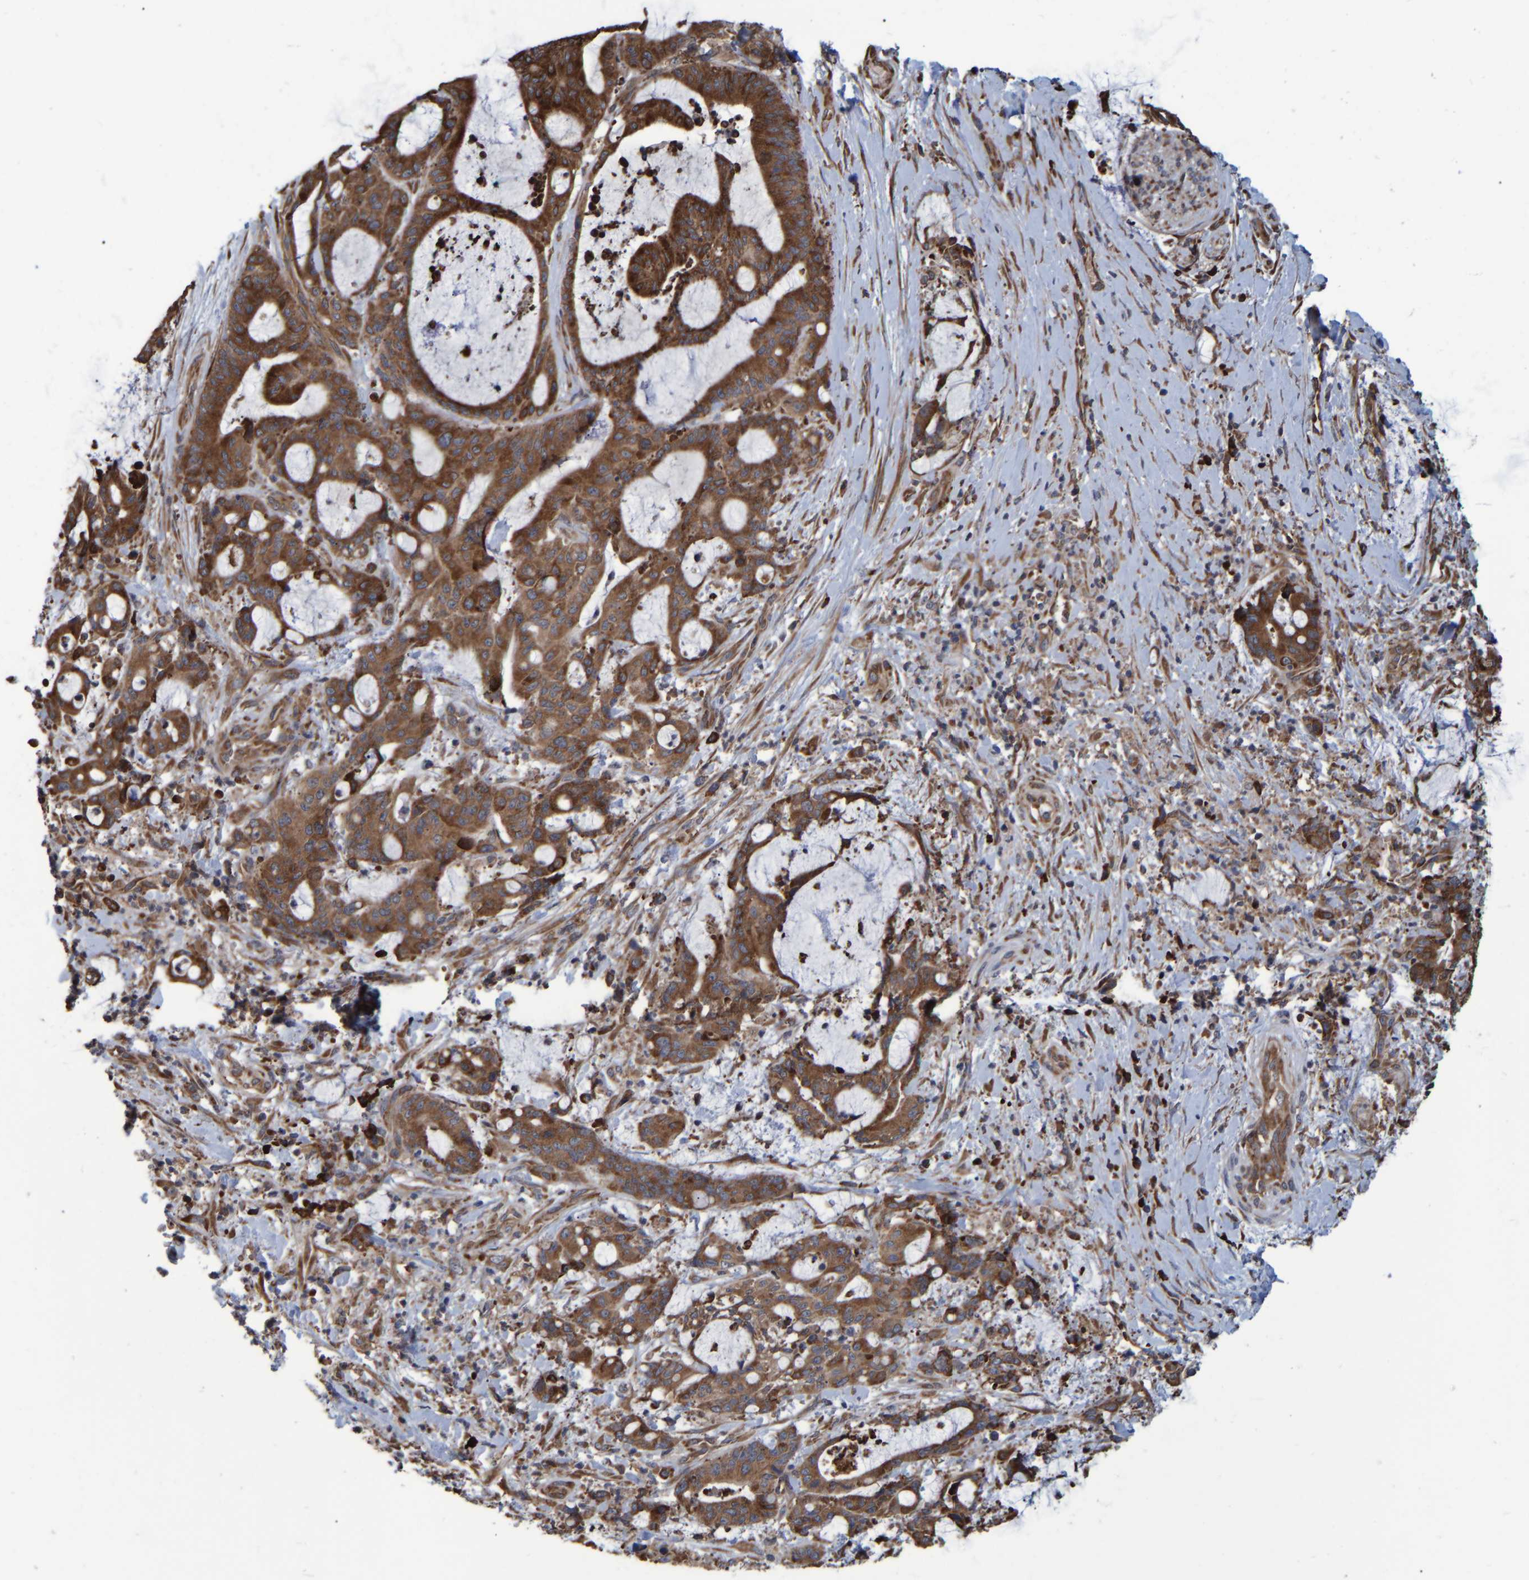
{"staining": {"intensity": "moderate", "quantity": ">75%", "location": "cytoplasmic/membranous"}, "tissue": "liver cancer", "cell_type": "Tumor cells", "image_type": "cancer", "snomed": [{"axis": "morphology", "description": "Normal tissue, NOS"}, {"axis": "morphology", "description": "Cholangiocarcinoma"}, {"axis": "topography", "description": "Liver"}, {"axis": "topography", "description": "Peripheral nerve tissue"}], "caption": "Immunohistochemical staining of human cholangiocarcinoma (liver) shows medium levels of moderate cytoplasmic/membranous protein positivity in approximately >75% of tumor cells. The staining was performed using DAB to visualize the protein expression in brown, while the nuclei were stained in blue with hematoxylin (Magnification: 20x).", "gene": "SPAG5", "patient": {"sex": "female", "age": 73}}